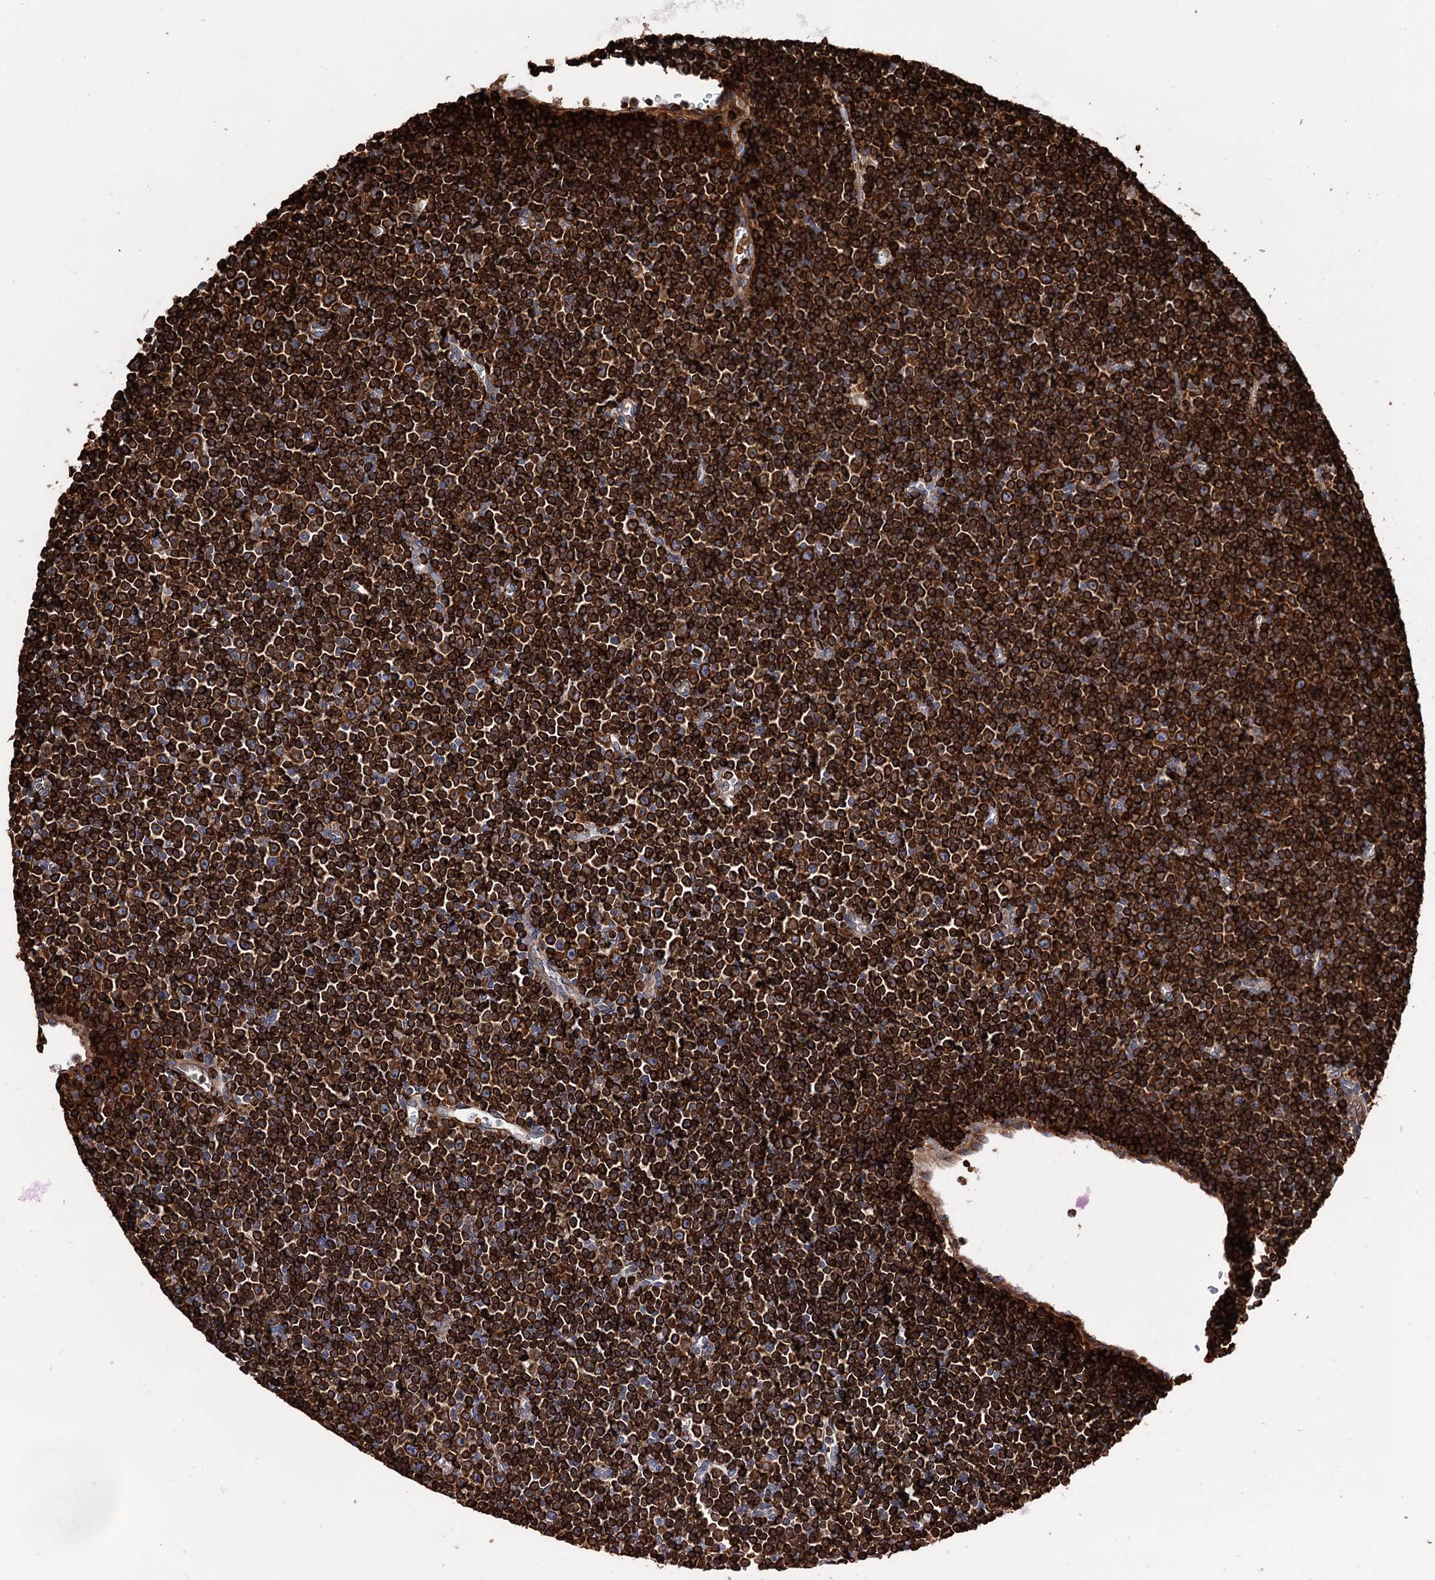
{"staining": {"intensity": "strong", "quantity": ">75%", "location": "cytoplasmic/membranous"}, "tissue": "lymphoma", "cell_type": "Tumor cells", "image_type": "cancer", "snomed": [{"axis": "morphology", "description": "Malignant lymphoma, non-Hodgkin's type, Low grade"}, {"axis": "topography", "description": "Lymph node"}], "caption": "The histopathology image reveals a brown stain indicating the presence of a protein in the cytoplasmic/membranous of tumor cells in lymphoma.", "gene": "ERP29", "patient": {"sex": "female", "age": 67}}